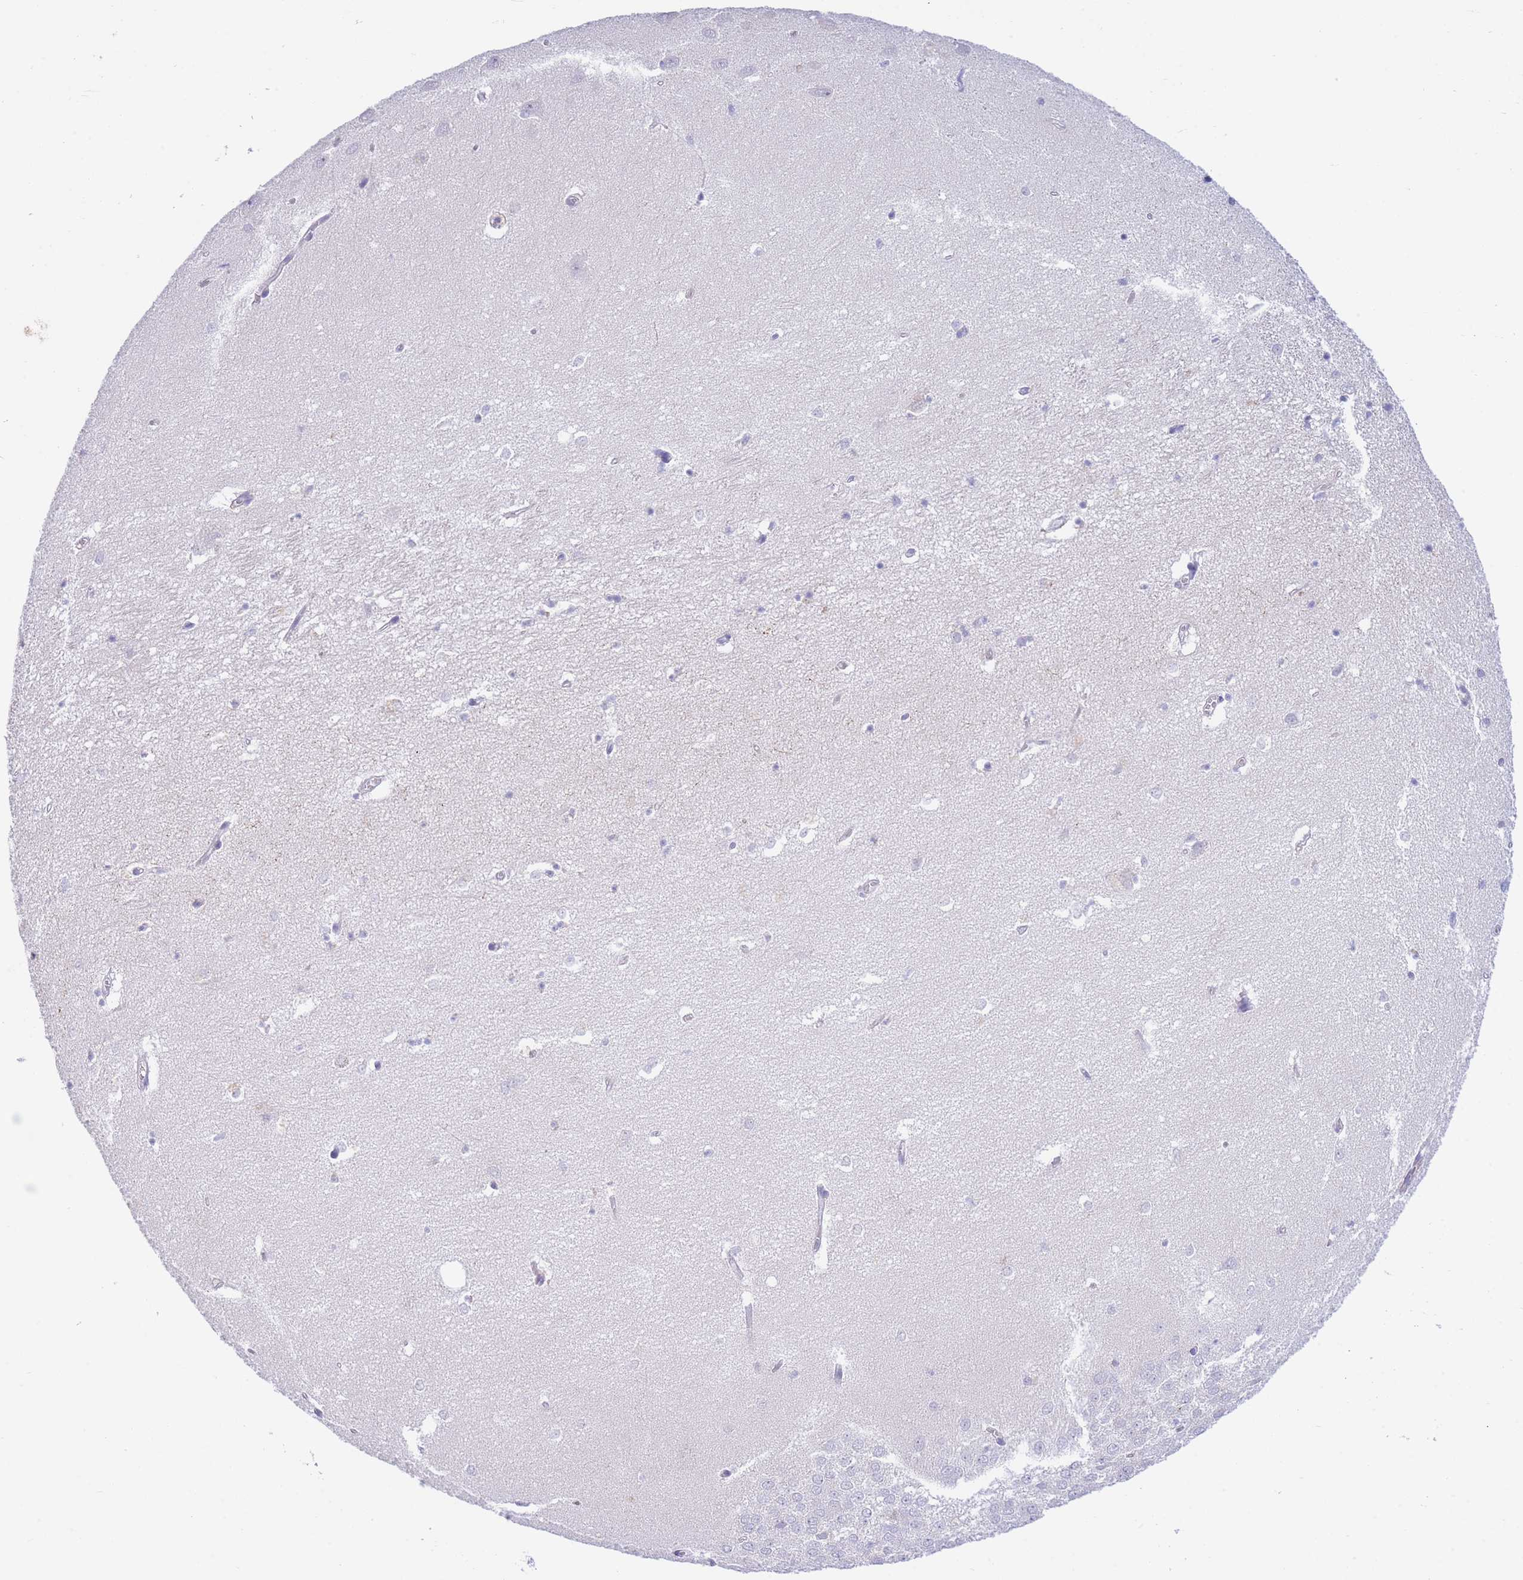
{"staining": {"intensity": "negative", "quantity": "none", "location": "none"}, "tissue": "hippocampus", "cell_type": "Glial cells", "image_type": "normal", "snomed": [{"axis": "morphology", "description": "Normal tissue, NOS"}, {"axis": "topography", "description": "Hippocampus"}], "caption": "IHC photomicrograph of unremarkable hippocampus: human hippocampus stained with DAB demonstrates no significant protein expression in glial cells. Nuclei are stained in blue.", "gene": "PCDHB3", "patient": {"sex": "female", "age": 64}}